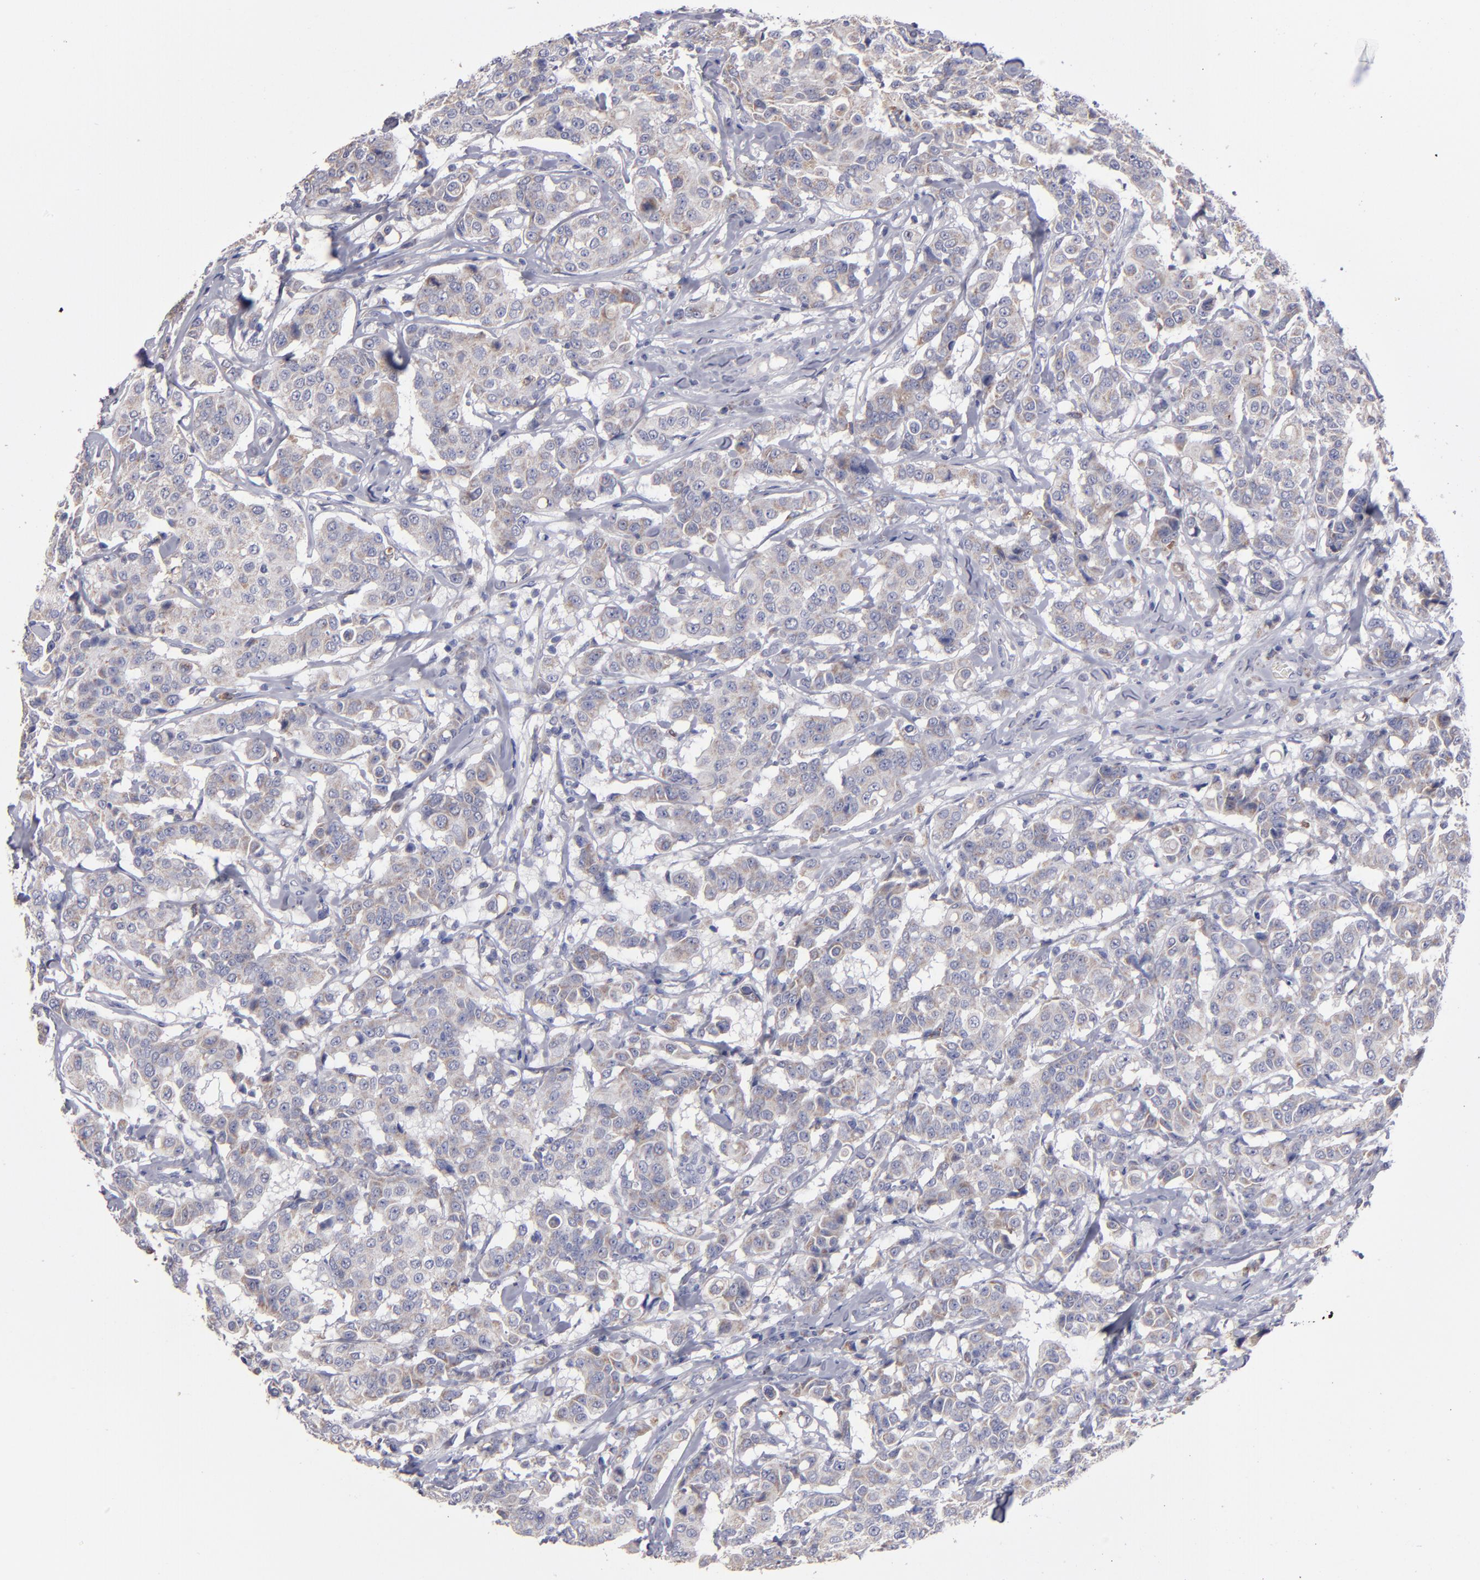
{"staining": {"intensity": "weak", "quantity": ">75%", "location": "cytoplasmic/membranous"}, "tissue": "breast cancer", "cell_type": "Tumor cells", "image_type": "cancer", "snomed": [{"axis": "morphology", "description": "Duct carcinoma"}, {"axis": "topography", "description": "Breast"}], "caption": "IHC histopathology image of breast cancer (intraductal carcinoma) stained for a protein (brown), which reveals low levels of weak cytoplasmic/membranous staining in about >75% of tumor cells.", "gene": "FGR", "patient": {"sex": "female", "age": 27}}